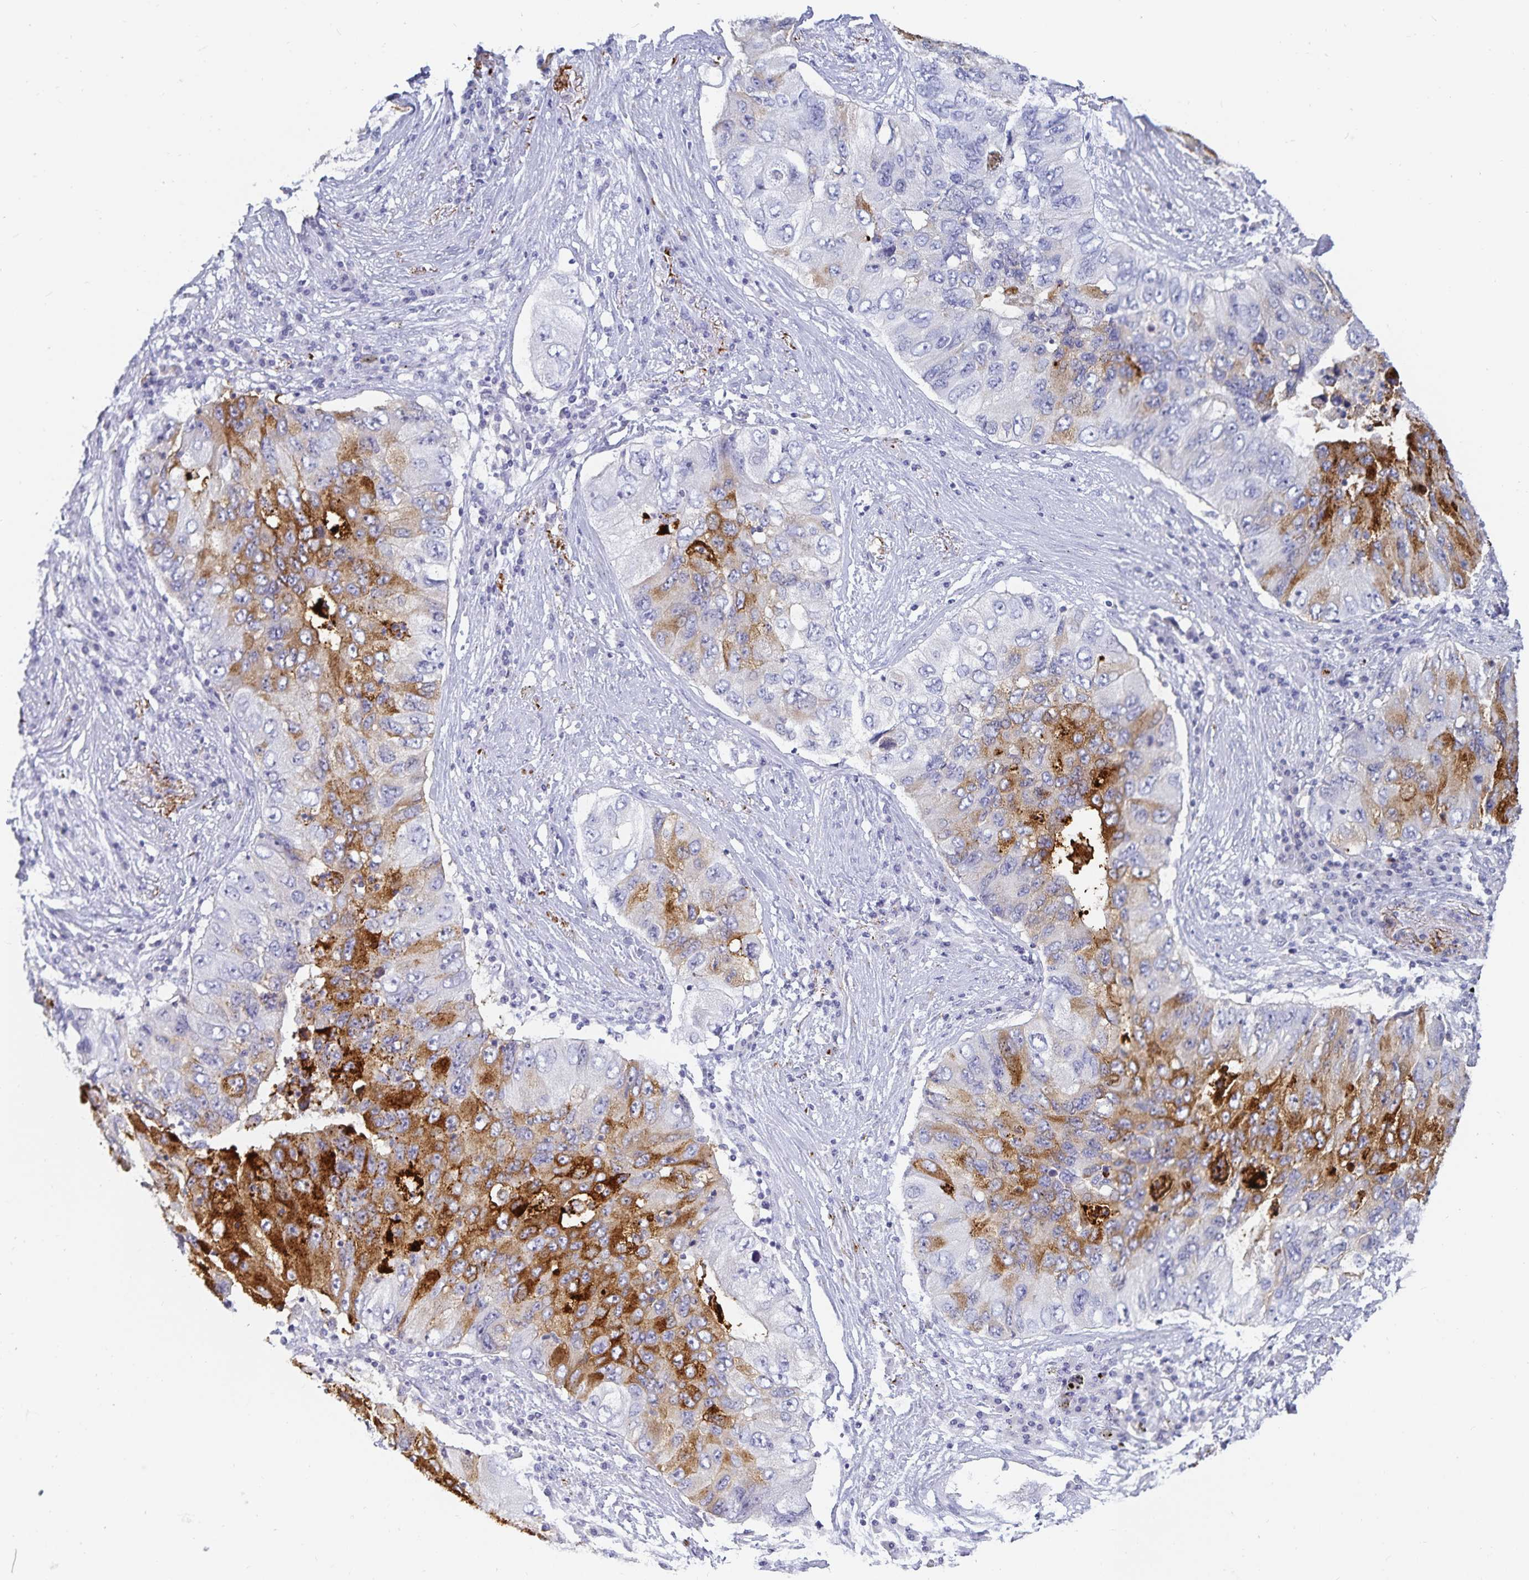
{"staining": {"intensity": "moderate", "quantity": "25%-75%", "location": "cytoplasmic/membranous"}, "tissue": "lung cancer", "cell_type": "Tumor cells", "image_type": "cancer", "snomed": [{"axis": "morphology", "description": "Adenocarcinoma, NOS"}, {"axis": "morphology", "description": "Adenocarcinoma, metastatic, NOS"}, {"axis": "topography", "description": "Lymph node"}, {"axis": "topography", "description": "Lung"}], "caption": "A brown stain highlights moderate cytoplasmic/membranous positivity of a protein in human lung cancer tumor cells.", "gene": "SFTPA1", "patient": {"sex": "female", "age": 54}}